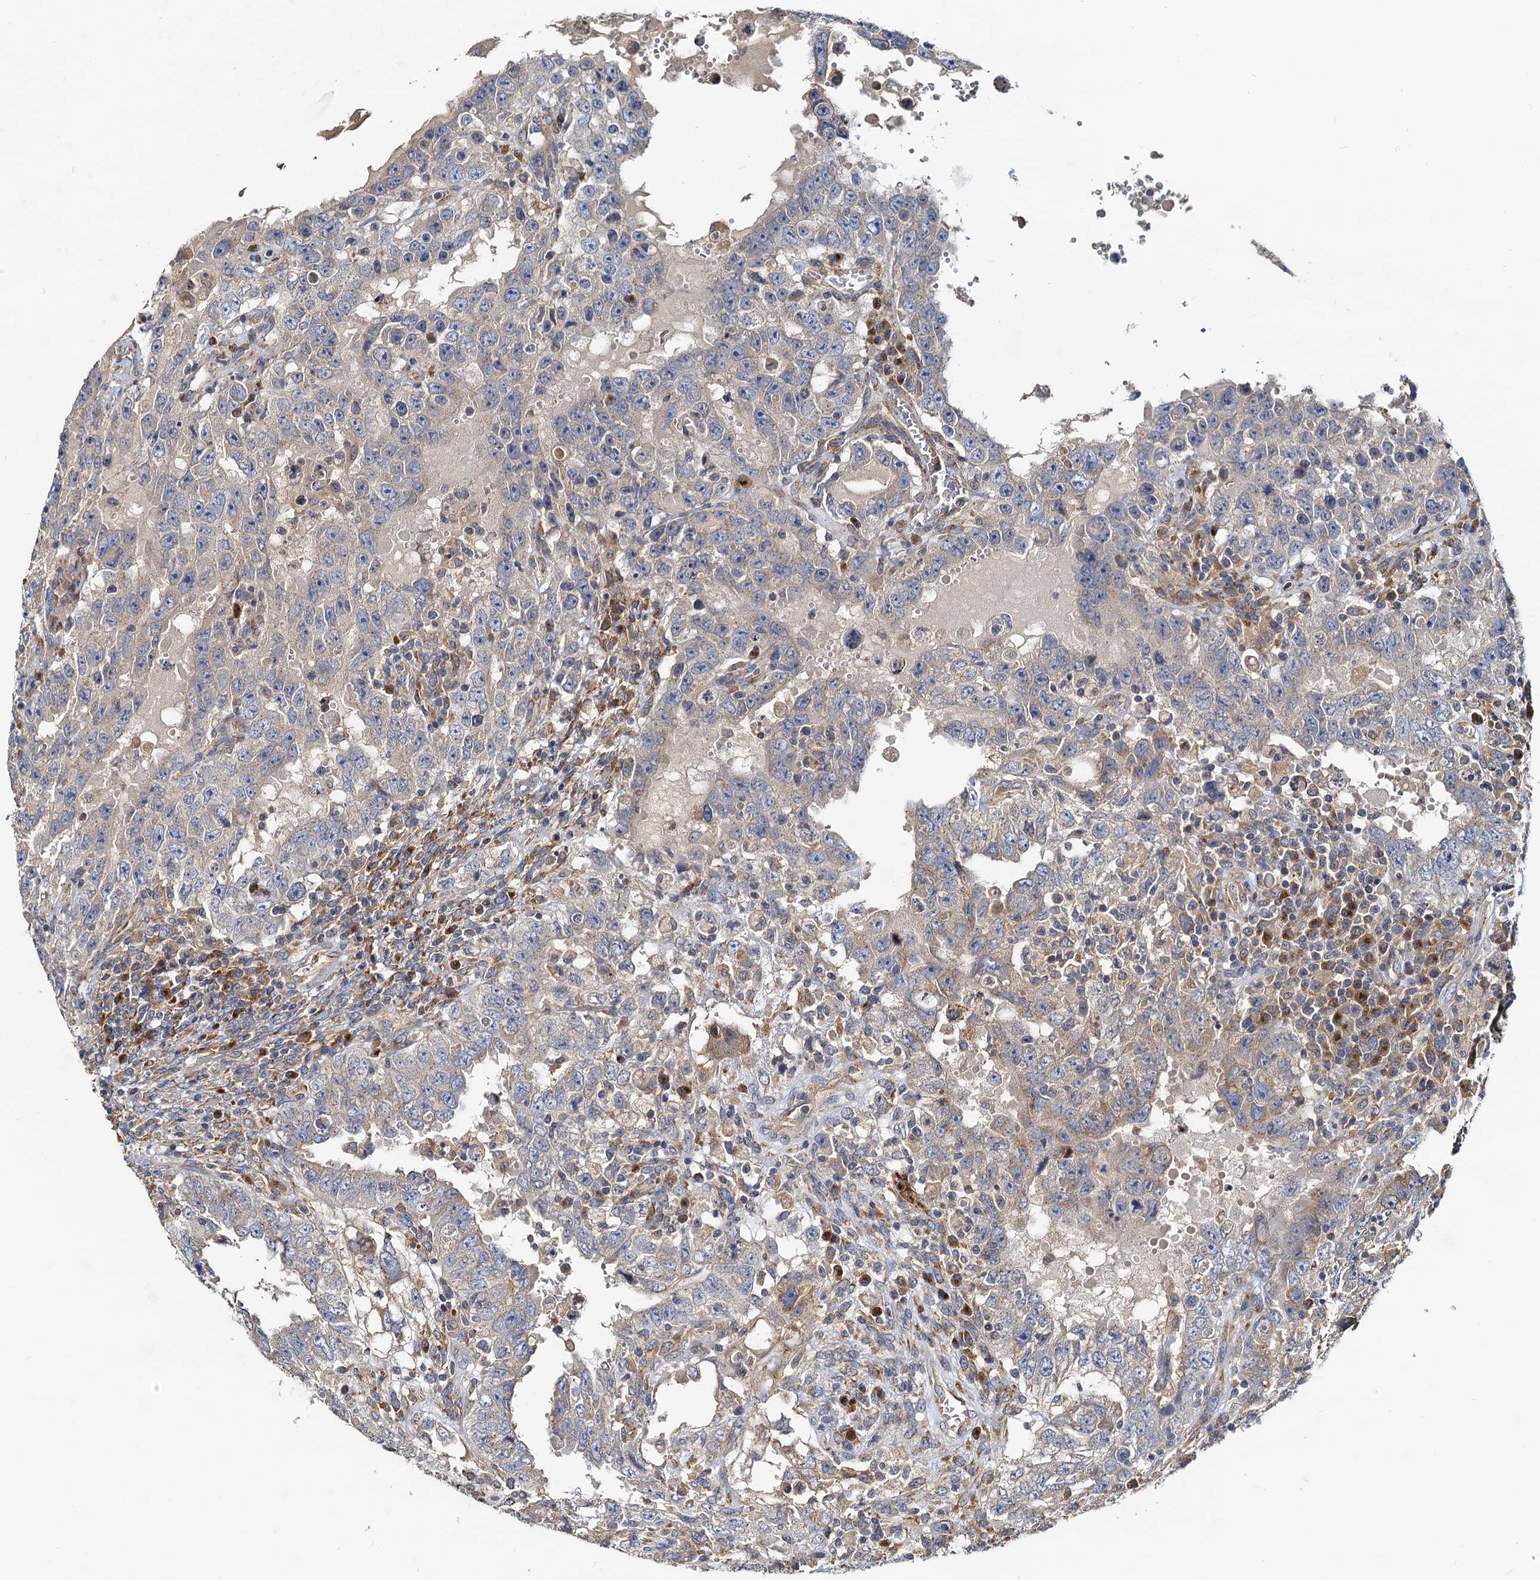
{"staining": {"intensity": "weak", "quantity": "<25%", "location": "cytoplasmic/membranous"}, "tissue": "testis cancer", "cell_type": "Tumor cells", "image_type": "cancer", "snomed": [{"axis": "morphology", "description": "Carcinoma, Embryonal, NOS"}, {"axis": "topography", "description": "Testis"}], "caption": "Testis cancer (embryonal carcinoma) stained for a protein using IHC displays no positivity tumor cells.", "gene": "NKAPD1", "patient": {"sex": "male", "age": 26}}